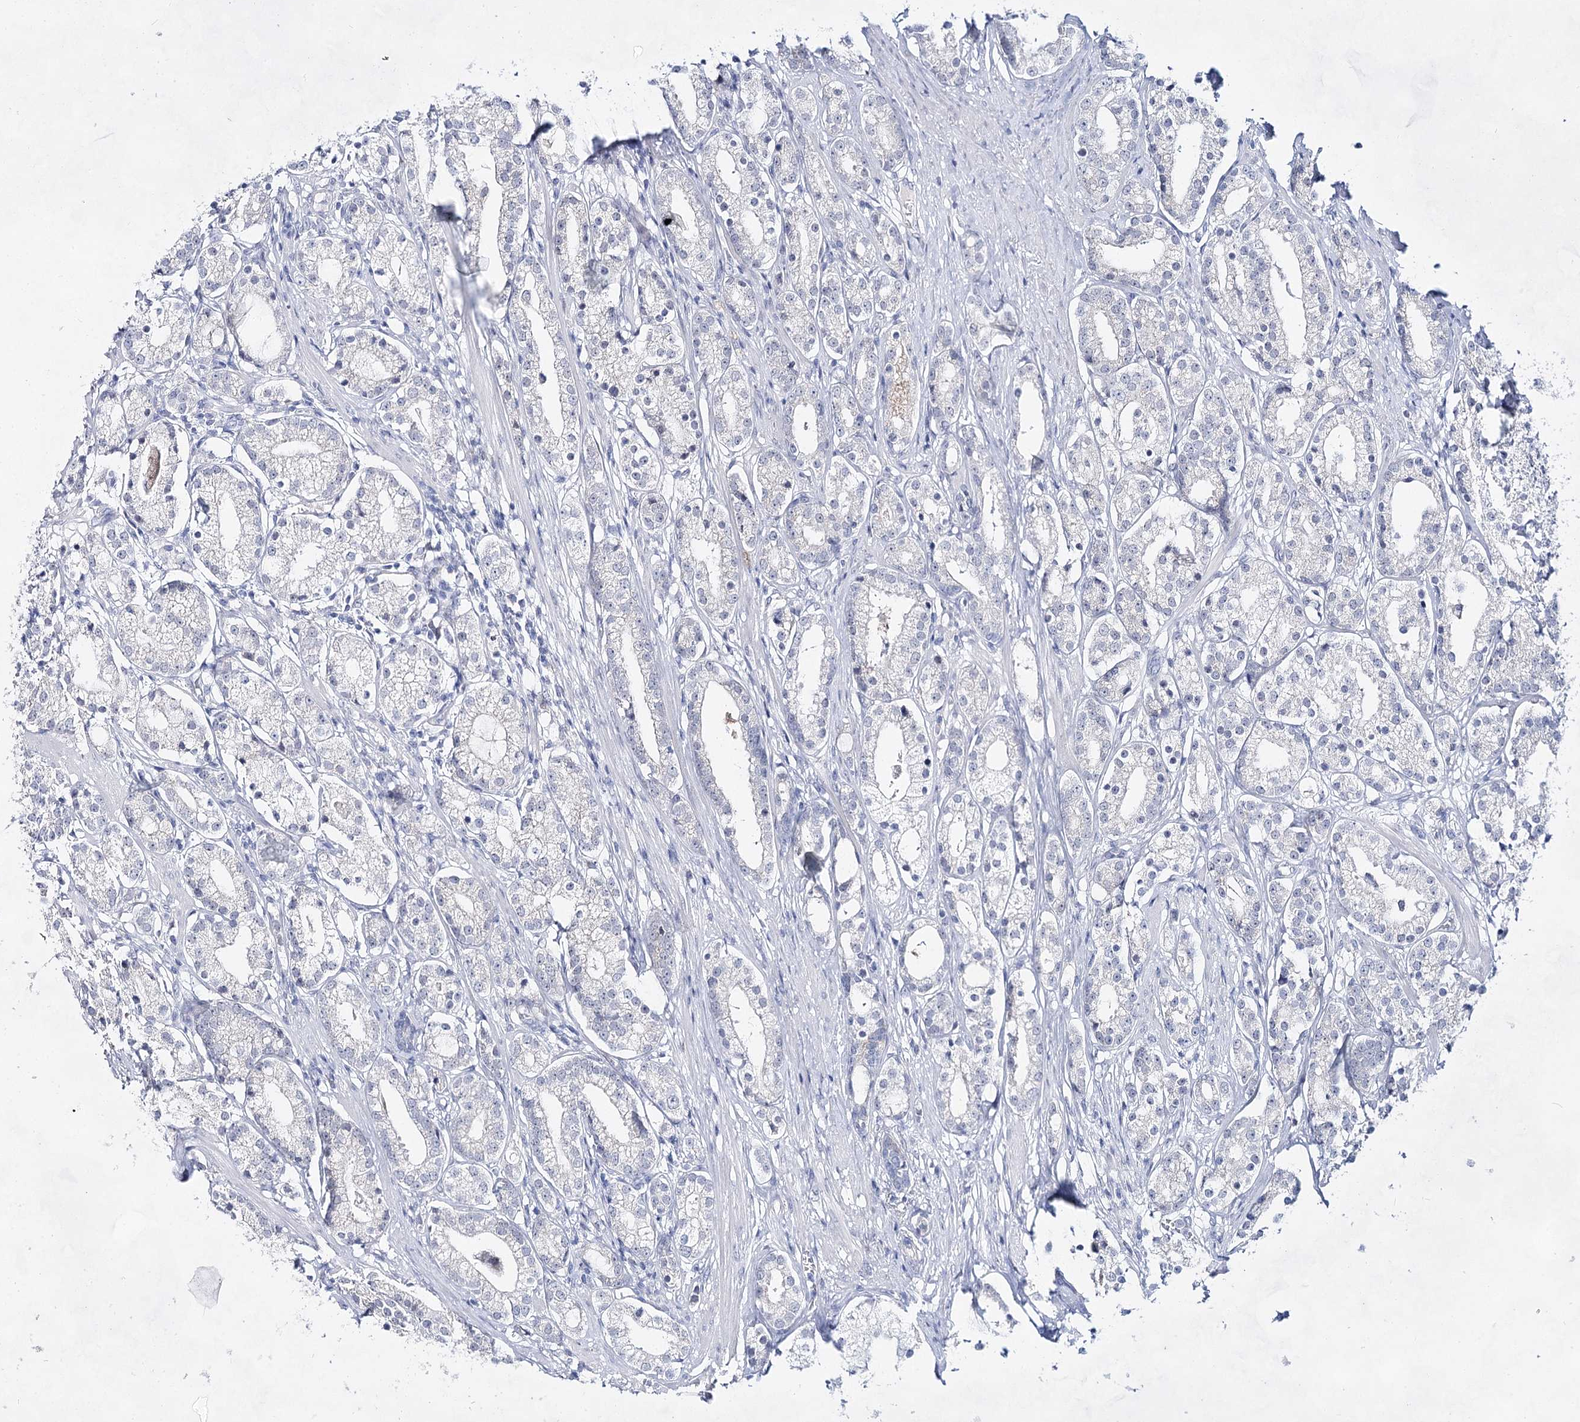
{"staining": {"intensity": "negative", "quantity": "none", "location": "none"}, "tissue": "prostate cancer", "cell_type": "Tumor cells", "image_type": "cancer", "snomed": [{"axis": "morphology", "description": "Adenocarcinoma, High grade"}, {"axis": "topography", "description": "Prostate"}], "caption": "Immunohistochemistry histopathology image of neoplastic tissue: human prostate high-grade adenocarcinoma stained with DAB (3,3'-diaminobenzidine) exhibits no significant protein expression in tumor cells.", "gene": "BPHL", "patient": {"sex": "male", "age": 69}}